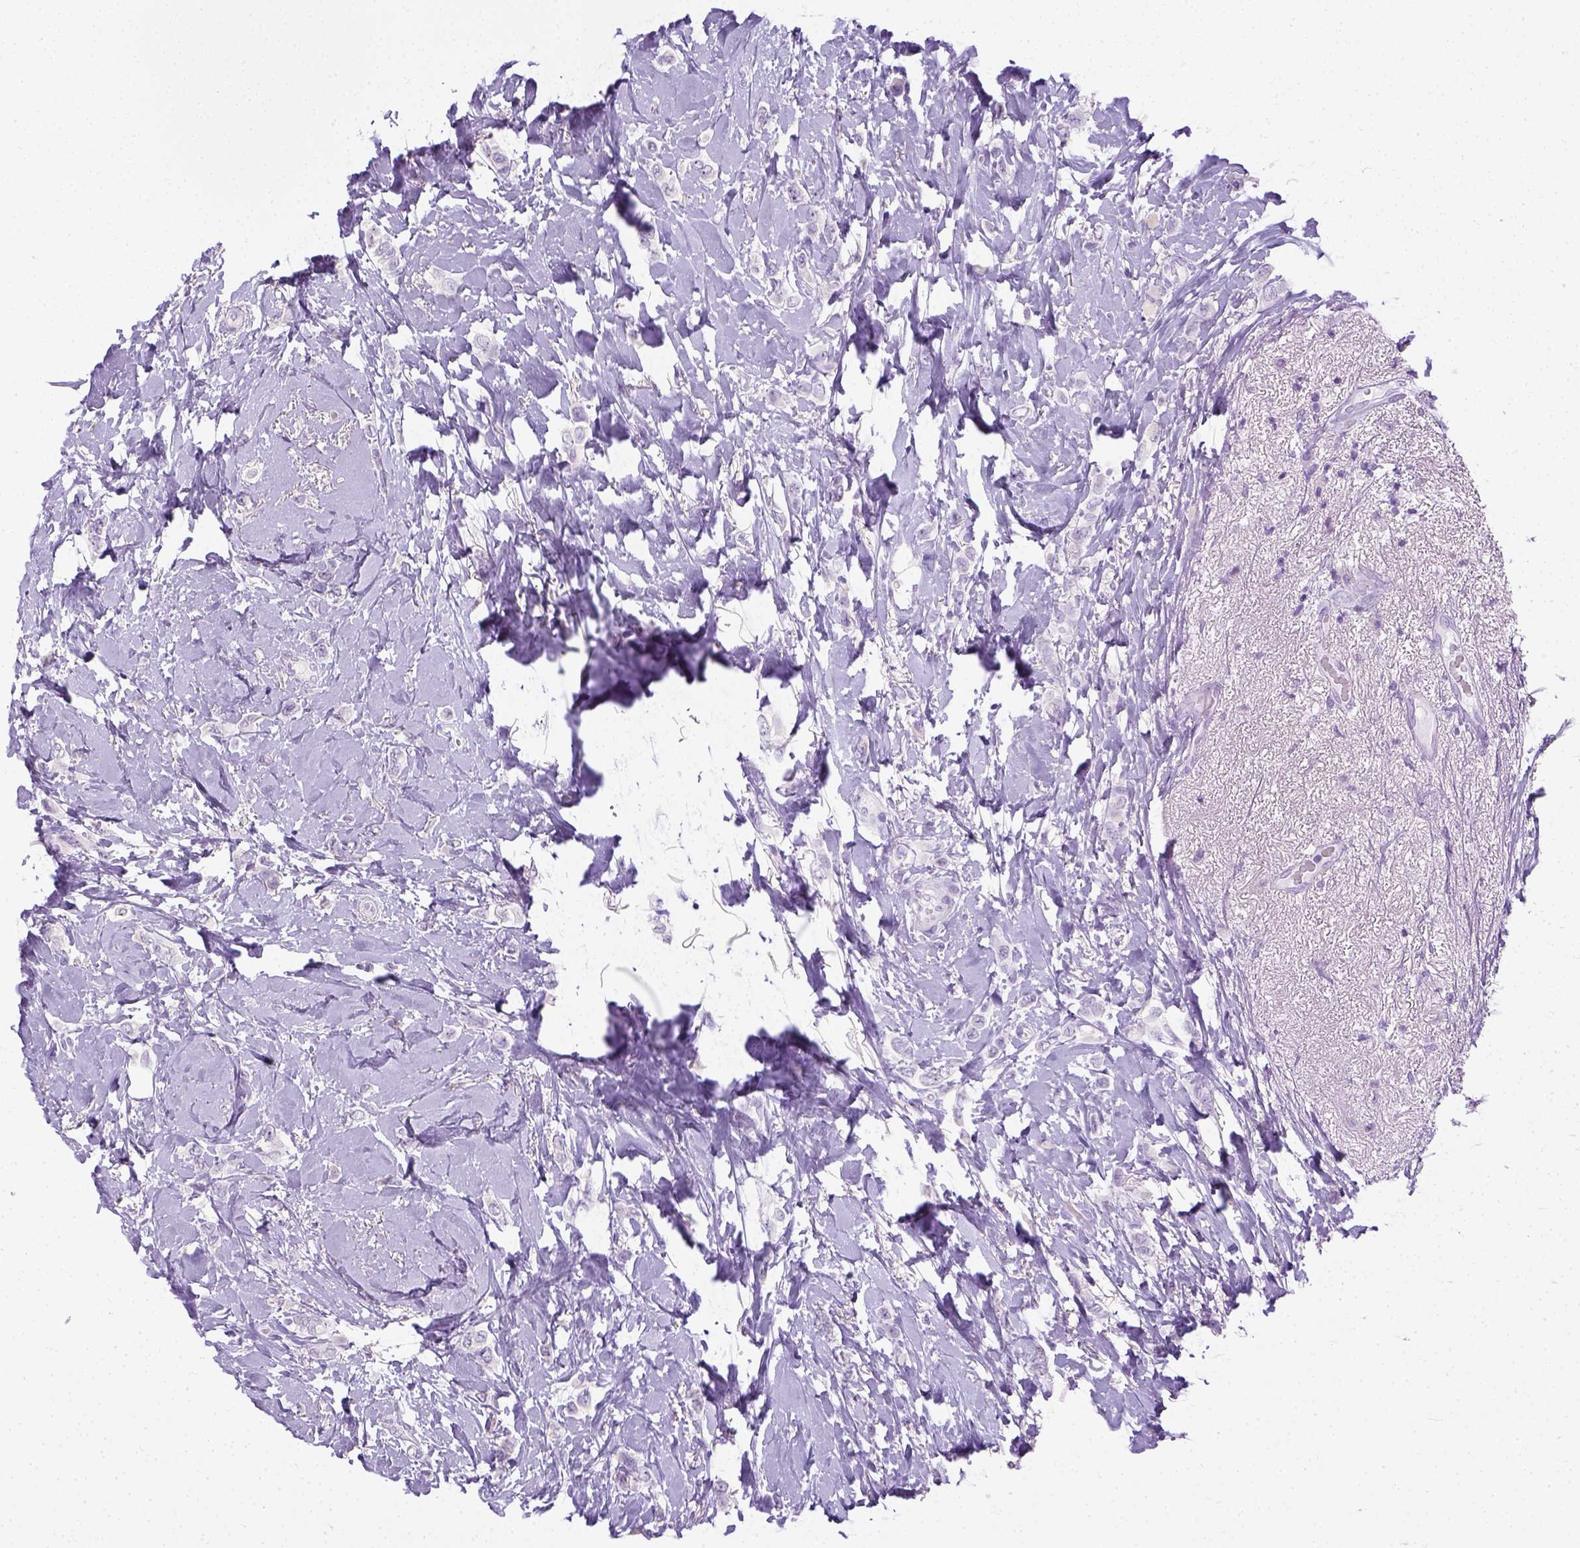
{"staining": {"intensity": "negative", "quantity": "none", "location": "none"}, "tissue": "breast cancer", "cell_type": "Tumor cells", "image_type": "cancer", "snomed": [{"axis": "morphology", "description": "Lobular carcinoma"}, {"axis": "topography", "description": "Breast"}], "caption": "Immunohistochemistry micrograph of neoplastic tissue: human breast lobular carcinoma stained with DAB demonstrates no significant protein staining in tumor cells.", "gene": "LGSN", "patient": {"sex": "female", "age": 66}}